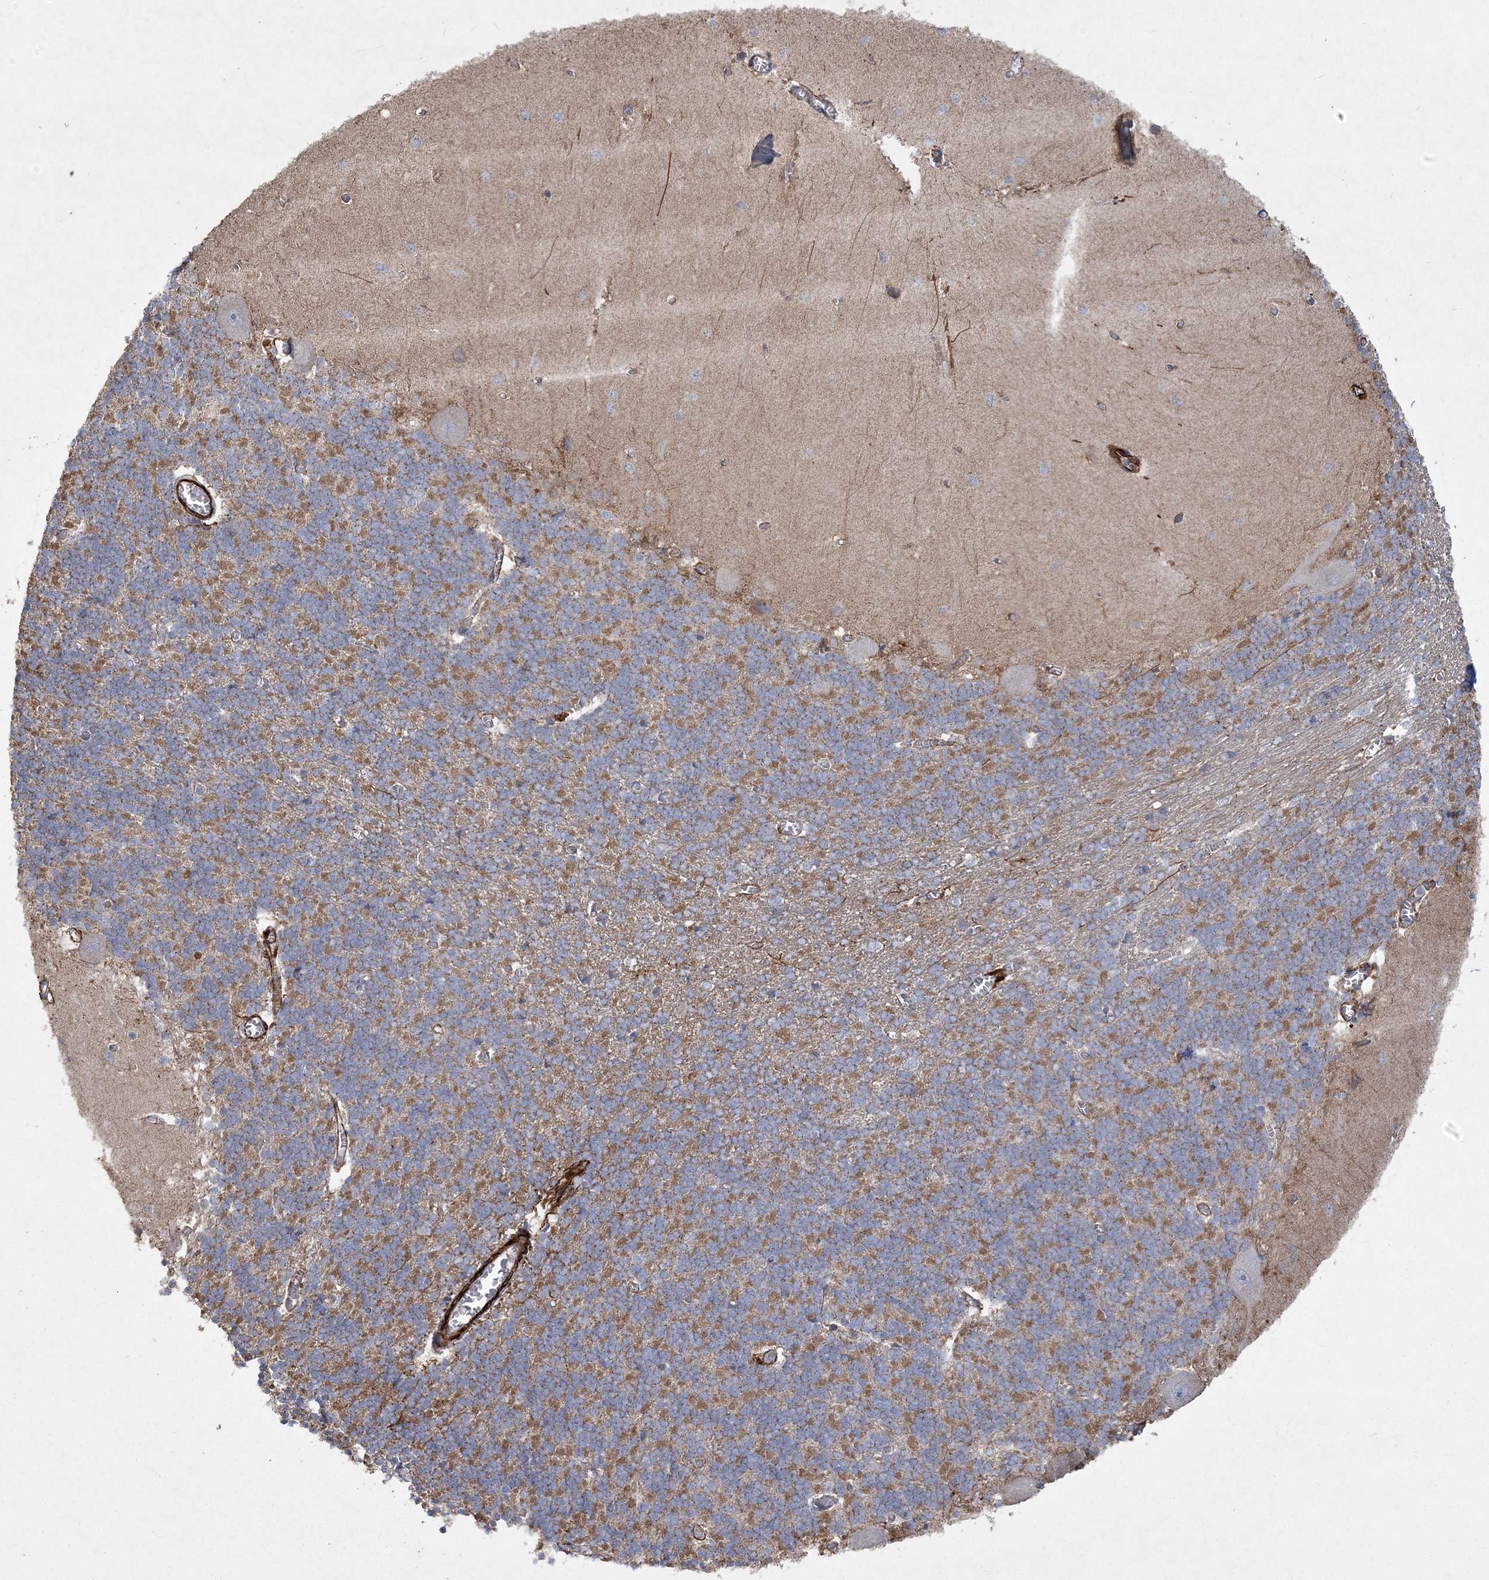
{"staining": {"intensity": "moderate", "quantity": ">75%", "location": "cytoplasmic/membranous"}, "tissue": "cerebellum", "cell_type": "Cells in granular layer", "image_type": "normal", "snomed": [{"axis": "morphology", "description": "Normal tissue, NOS"}, {"axis": "topography", "description": "Cerebellum"}], "caption": "Approximately >75% of cells in granular layer in normal human cerebellum exhibit moderate cytoplasmic/membranous protein positivity as visualized by brown immunohistochemical staining.", "gene": "ARSJ", "patient": {"sex": "male", "age": 37}}